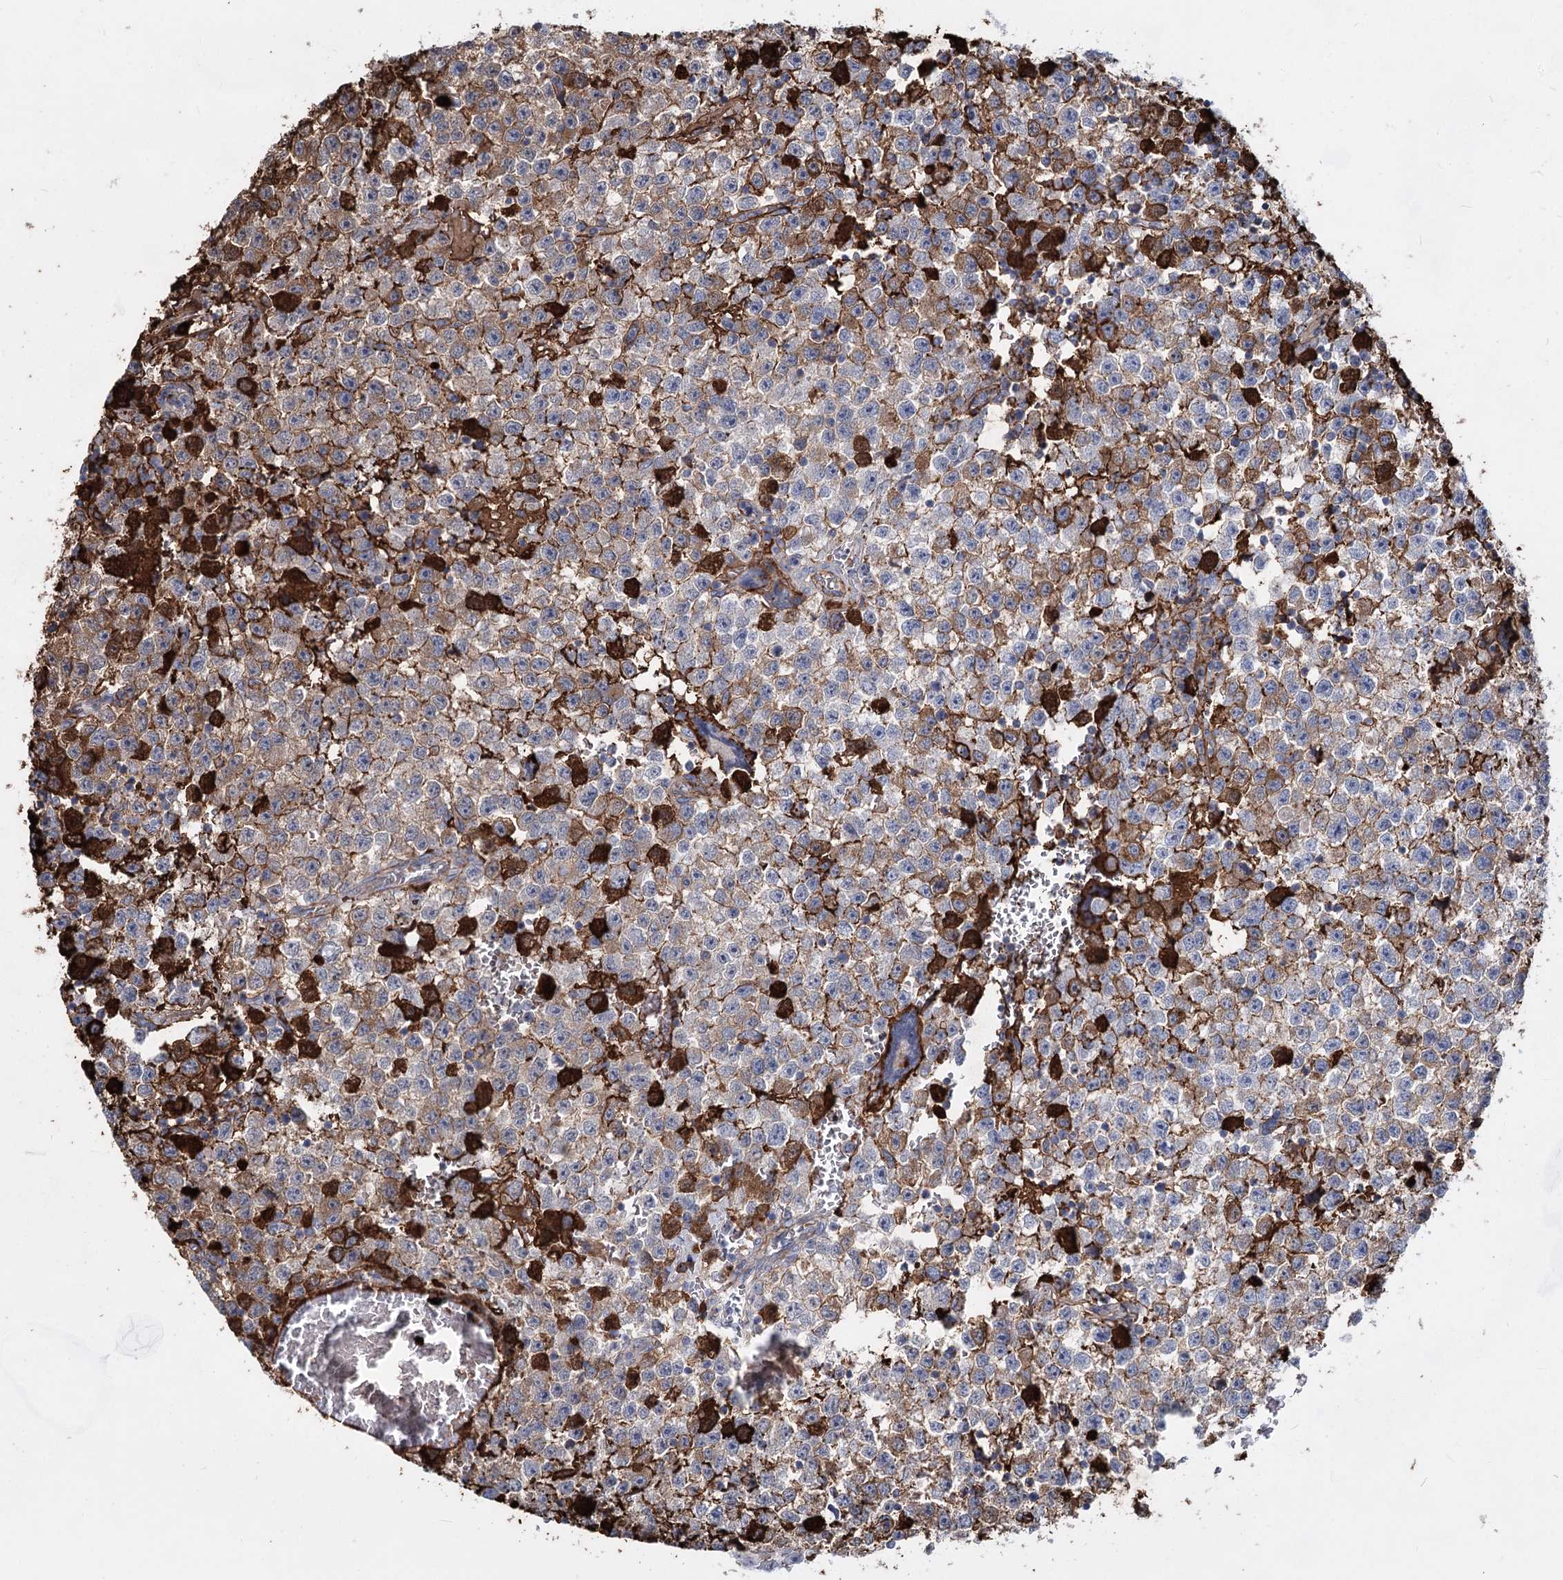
{"staining": {"intensity": "weak", "quantity": "25%-75%", "location": "cytoplasmic/membranous"}, "tissue": "testis cancer", "cell_type": "Tumor cells", "image_type": "cancer", "snomed": [{"axis": "morphology", "description": "Seminoma, NOS"}, {"axis": "topography", "description": "Testis"}], "caption": "Weak cytoplasmic/membranous positivity for a protein is appreciated in about 25%-75% of tumor cells of testis seminoma using immunohistochemistry.", "gene": "TASOR2", "patient": {"sex": "male", "age": 22}}